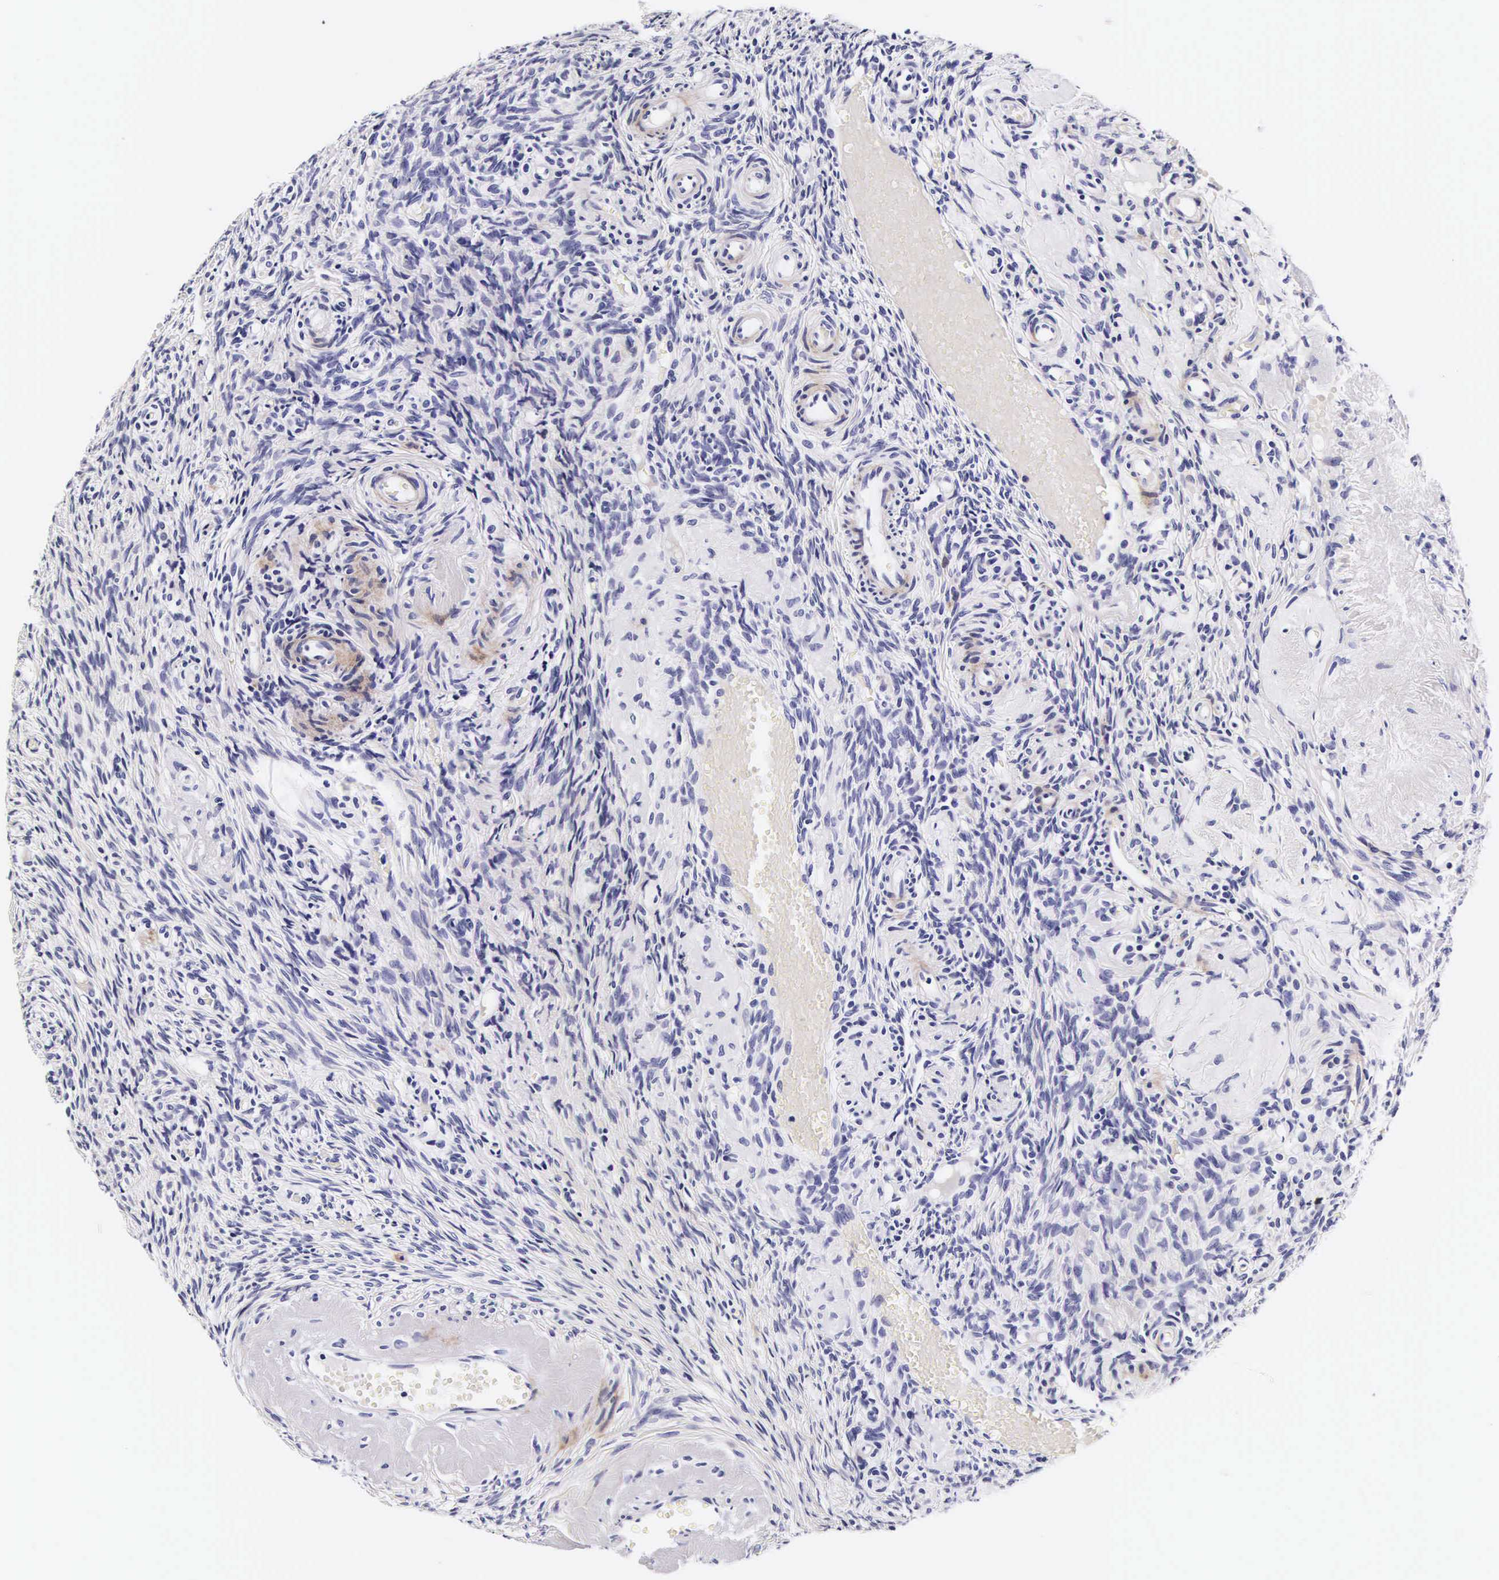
{"staining": {"intensity": "negative", "quantity": "none", "location": "none"}, "tissue": "ovary", "cell_type": "Ovarian stroma cells", "image_type": "normal", "snomed": [{"axis": "morphology", "description": "Normal tissue, NOS"}, {"axis": "topography", "description": "Ovary"}], "caption": "This photomicrograph is of benign ovary stained with immunohistochemistry (IHC) to label a protein in brown with the nuclei are counter-stained blue. There is no positivity in ovarian stroma cells.", "gene": "UPRT", "patient": {"sex": "female", "age": 63}}